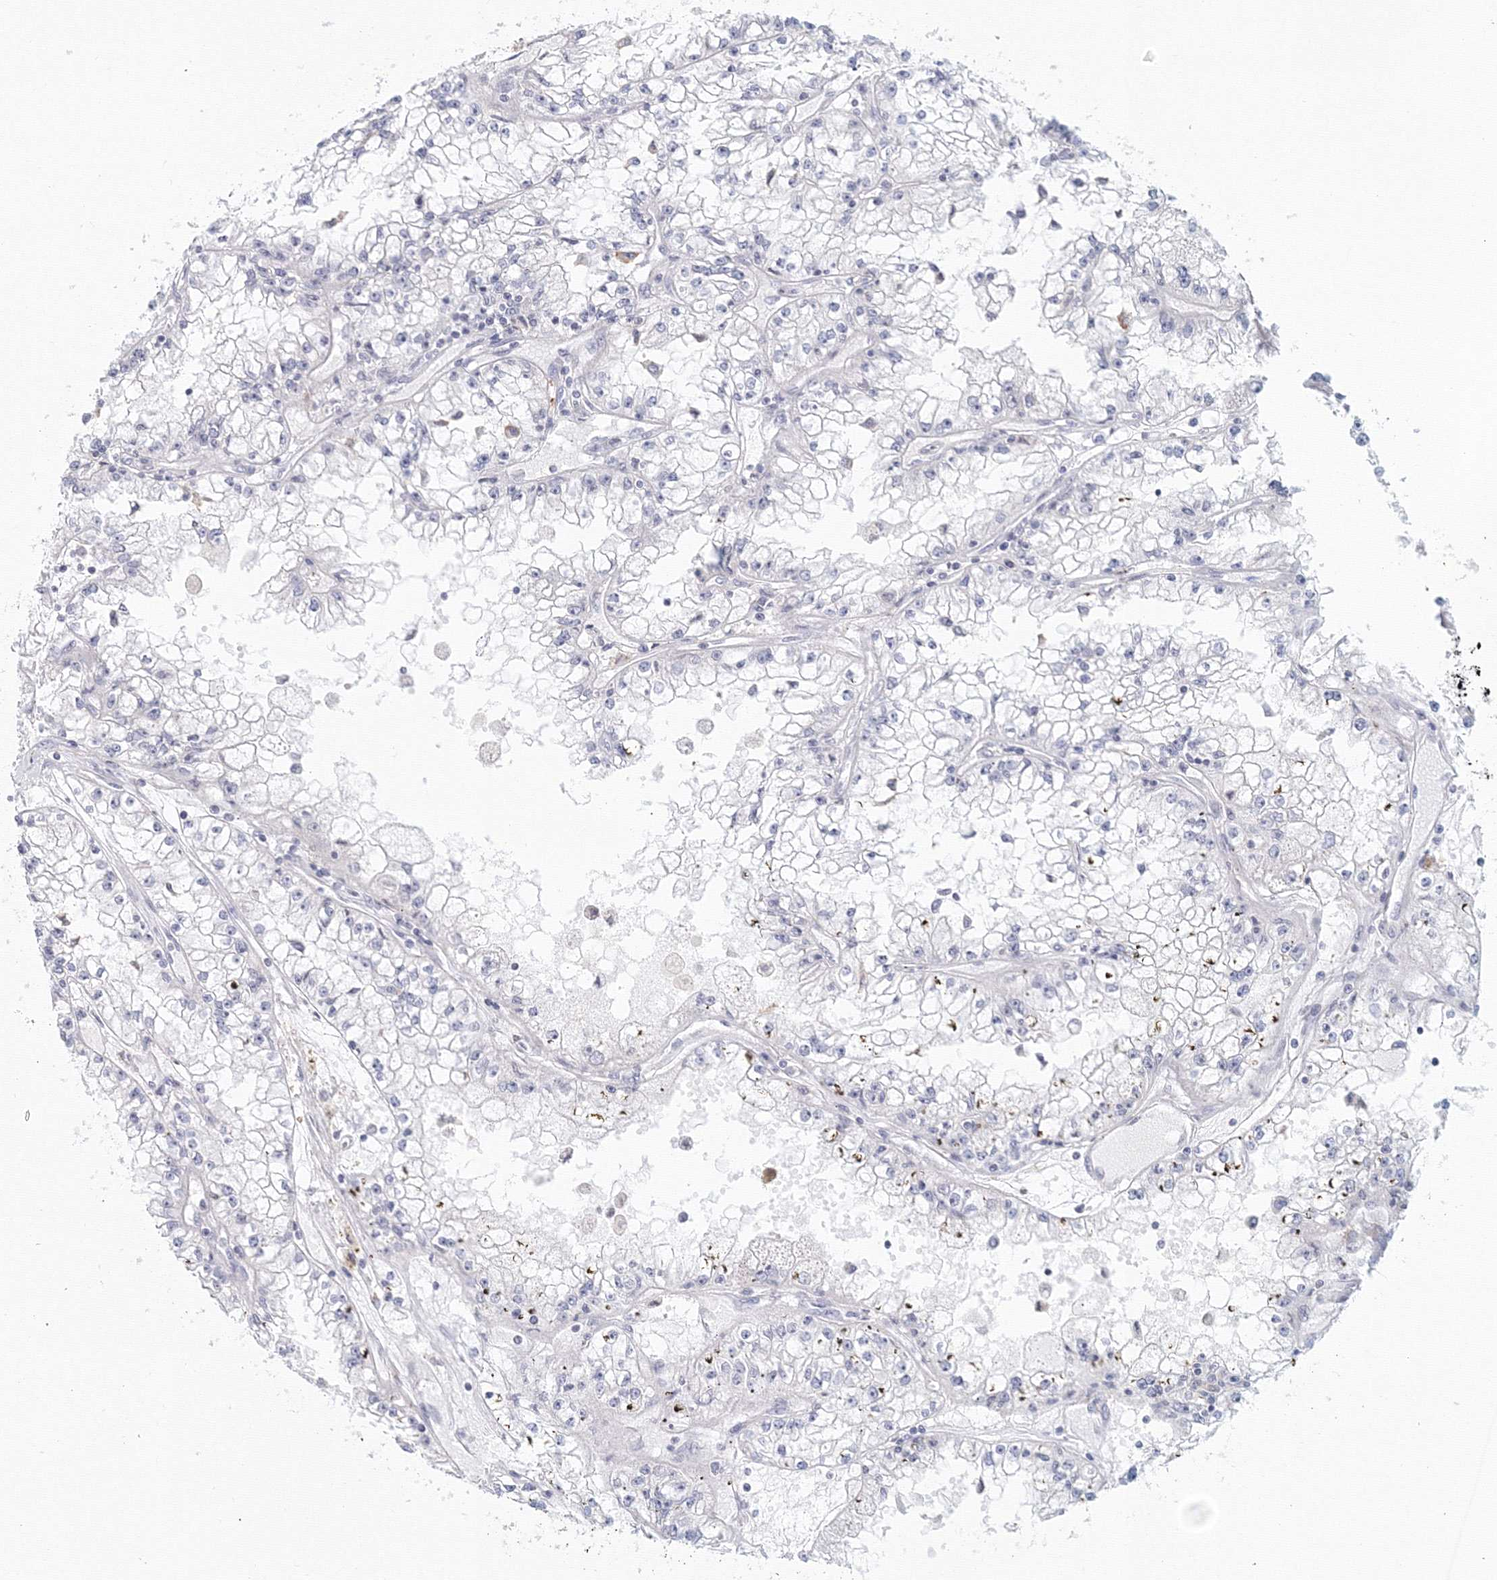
{"staining": {"intensity": "negative", "quantity": "none", "location": "none"}, "tissue": "renal cancer", "cell_type": "Tumor cells", "image_type": "cancer", "snomed": [{"axis": "morphology", "description": "Adenocarcinoma, NOS"}, {"axis": "topography", "description": "Kidney"}], "caption": "IHC micrograph of renal cancer (adenocarcinoma) stained for a protein (brown), which displays no expression in tumor cells.", "gene": "SLC7A7", "patient": {"sex": "male", "age": 56}}